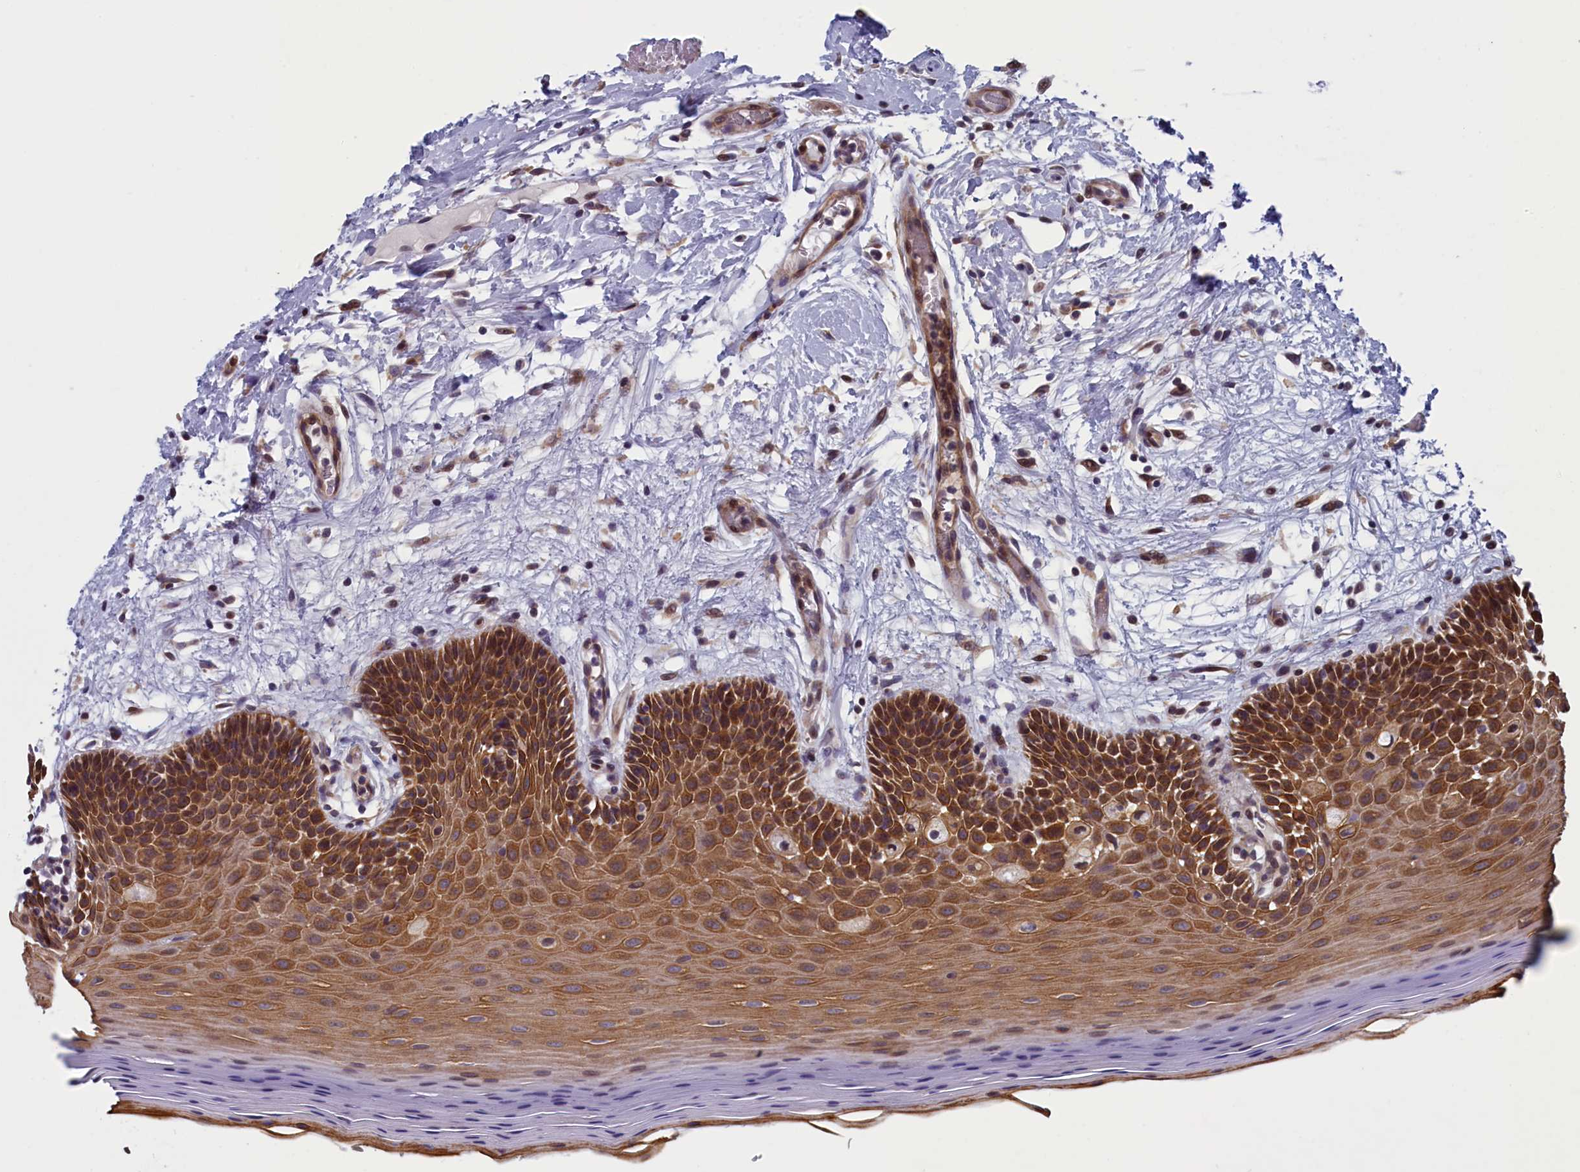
{"staining": {"intensity": "strong", "quantity": "25%-75%", "location": "cytoplasmic/membranous"}, "tissue": "oral mucosa", "cell_type": "Squamous epithelial cells", "image_type": "normal", "snomed": [{"axis": "morphology", "description": "Normal tissue, NOS"}, {"axis": "topography", "description": "Oral tissue"}, {"axis": "topography", "description": "Tounge, NOS"}], "caption": "Strong cytoplasmic/membranous expression is identified in about 25%-75% of squamous epithelial cells in normal oral mucosa. Using DAB (3,3'-diaminobenzidine) (brown) and hematoxylin (blue) stains, captured at high magnification using brightfield microscopy.", "gene": "ANKRD39", "patient": {"sex": "male", "age": 47}}